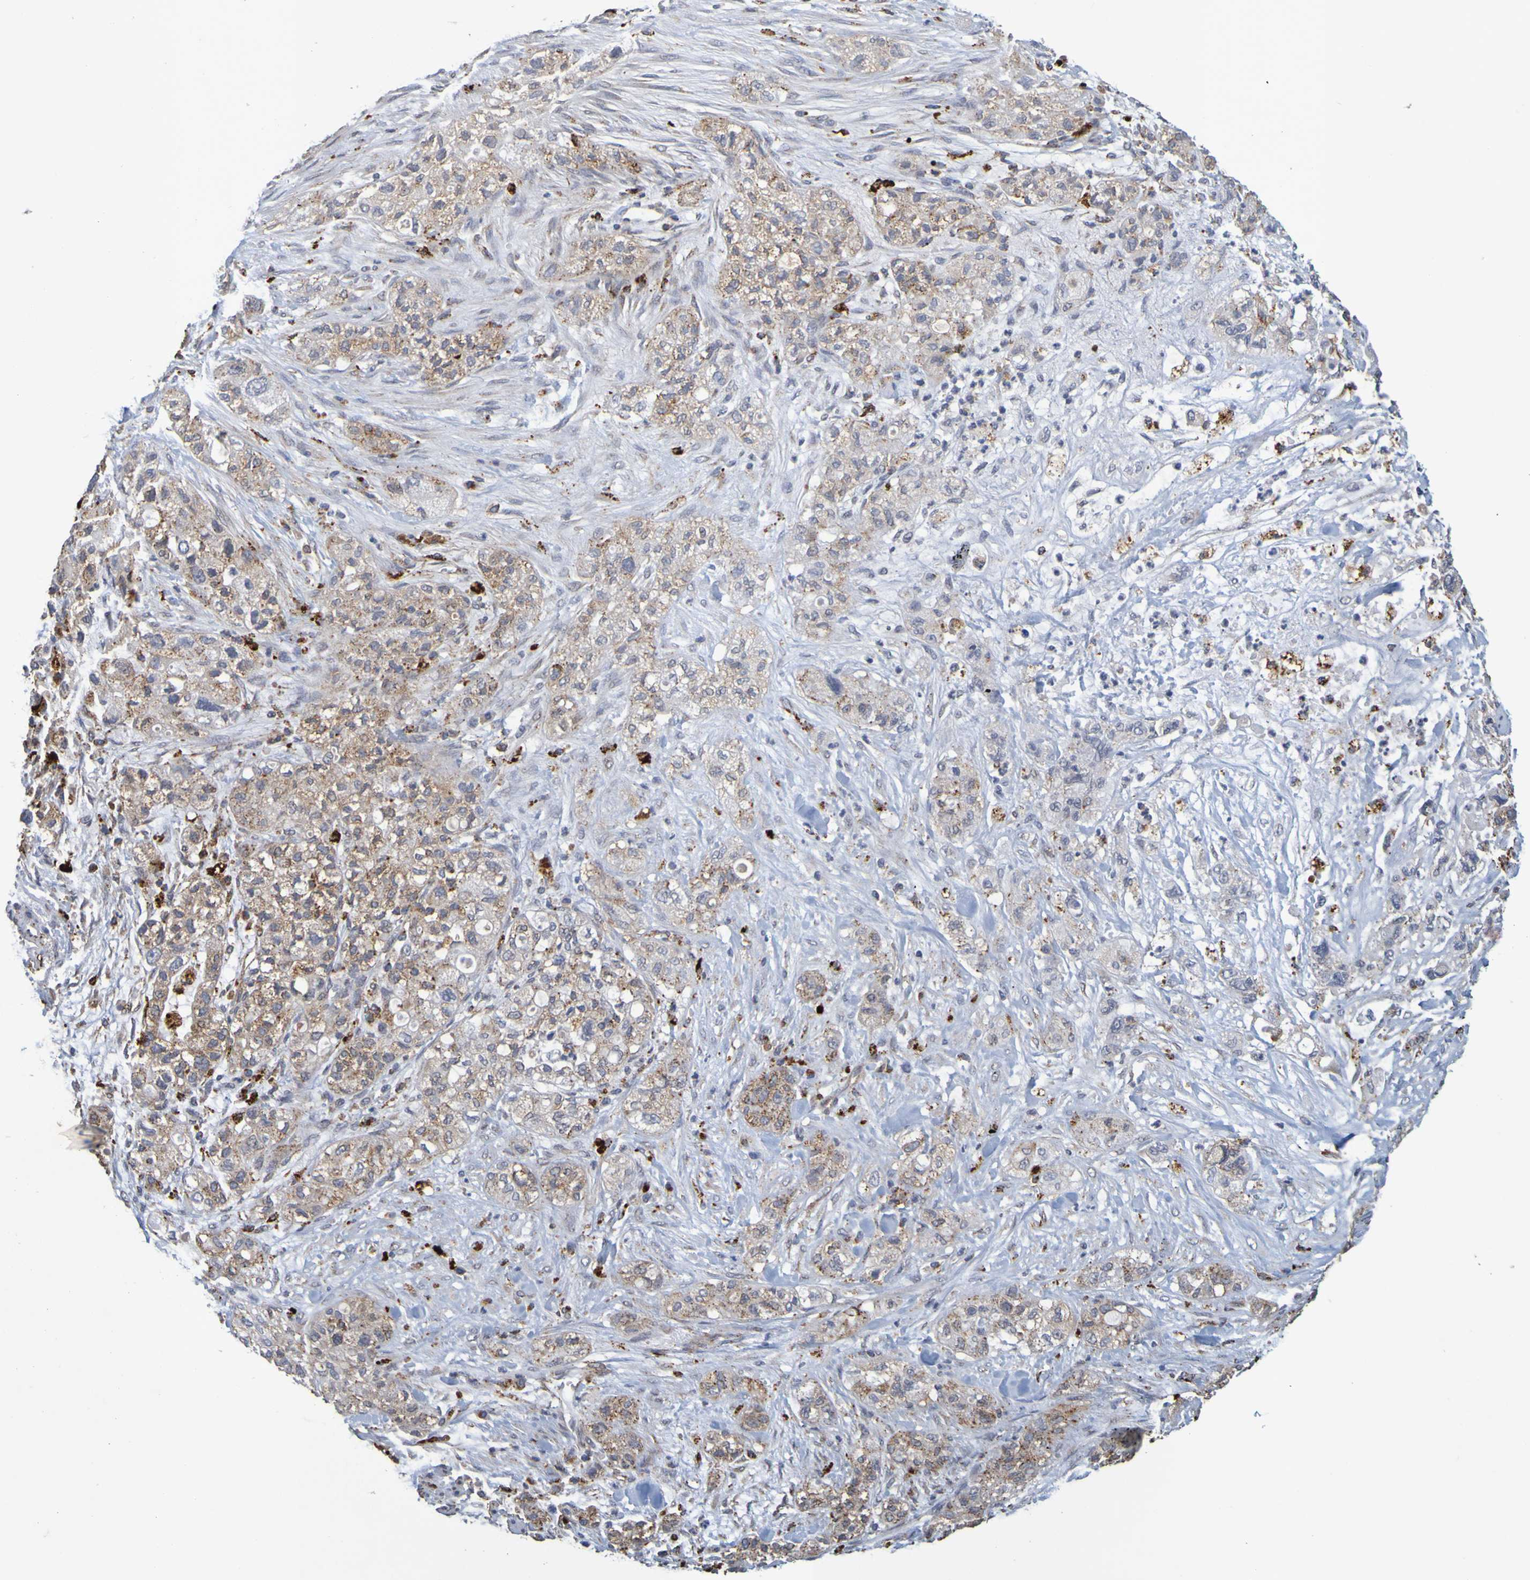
{"staining": {"intensity": "weak", "quantity": ">75%", "location": "cytoplasmic/membranous"}, "tissue": "pancreatic cancer", "cell_type": "Tumor cells", "image_type": "cancer", "snomed": [{"axis": "morphology", "description": "Adenocarcinoma, NOS"}, {"axis": "topography", "description": "Pancreas"}], "caption": "Immunohistochemistry (IHC) histopathology image of human pancreatic cancer stained for a protein (brown), which shows low levels of weak cytoplasmic/membranous expression in about >75% of tumor cells.", "gene": "TPH1", "patient": {"sex": "female", "age": 78}}